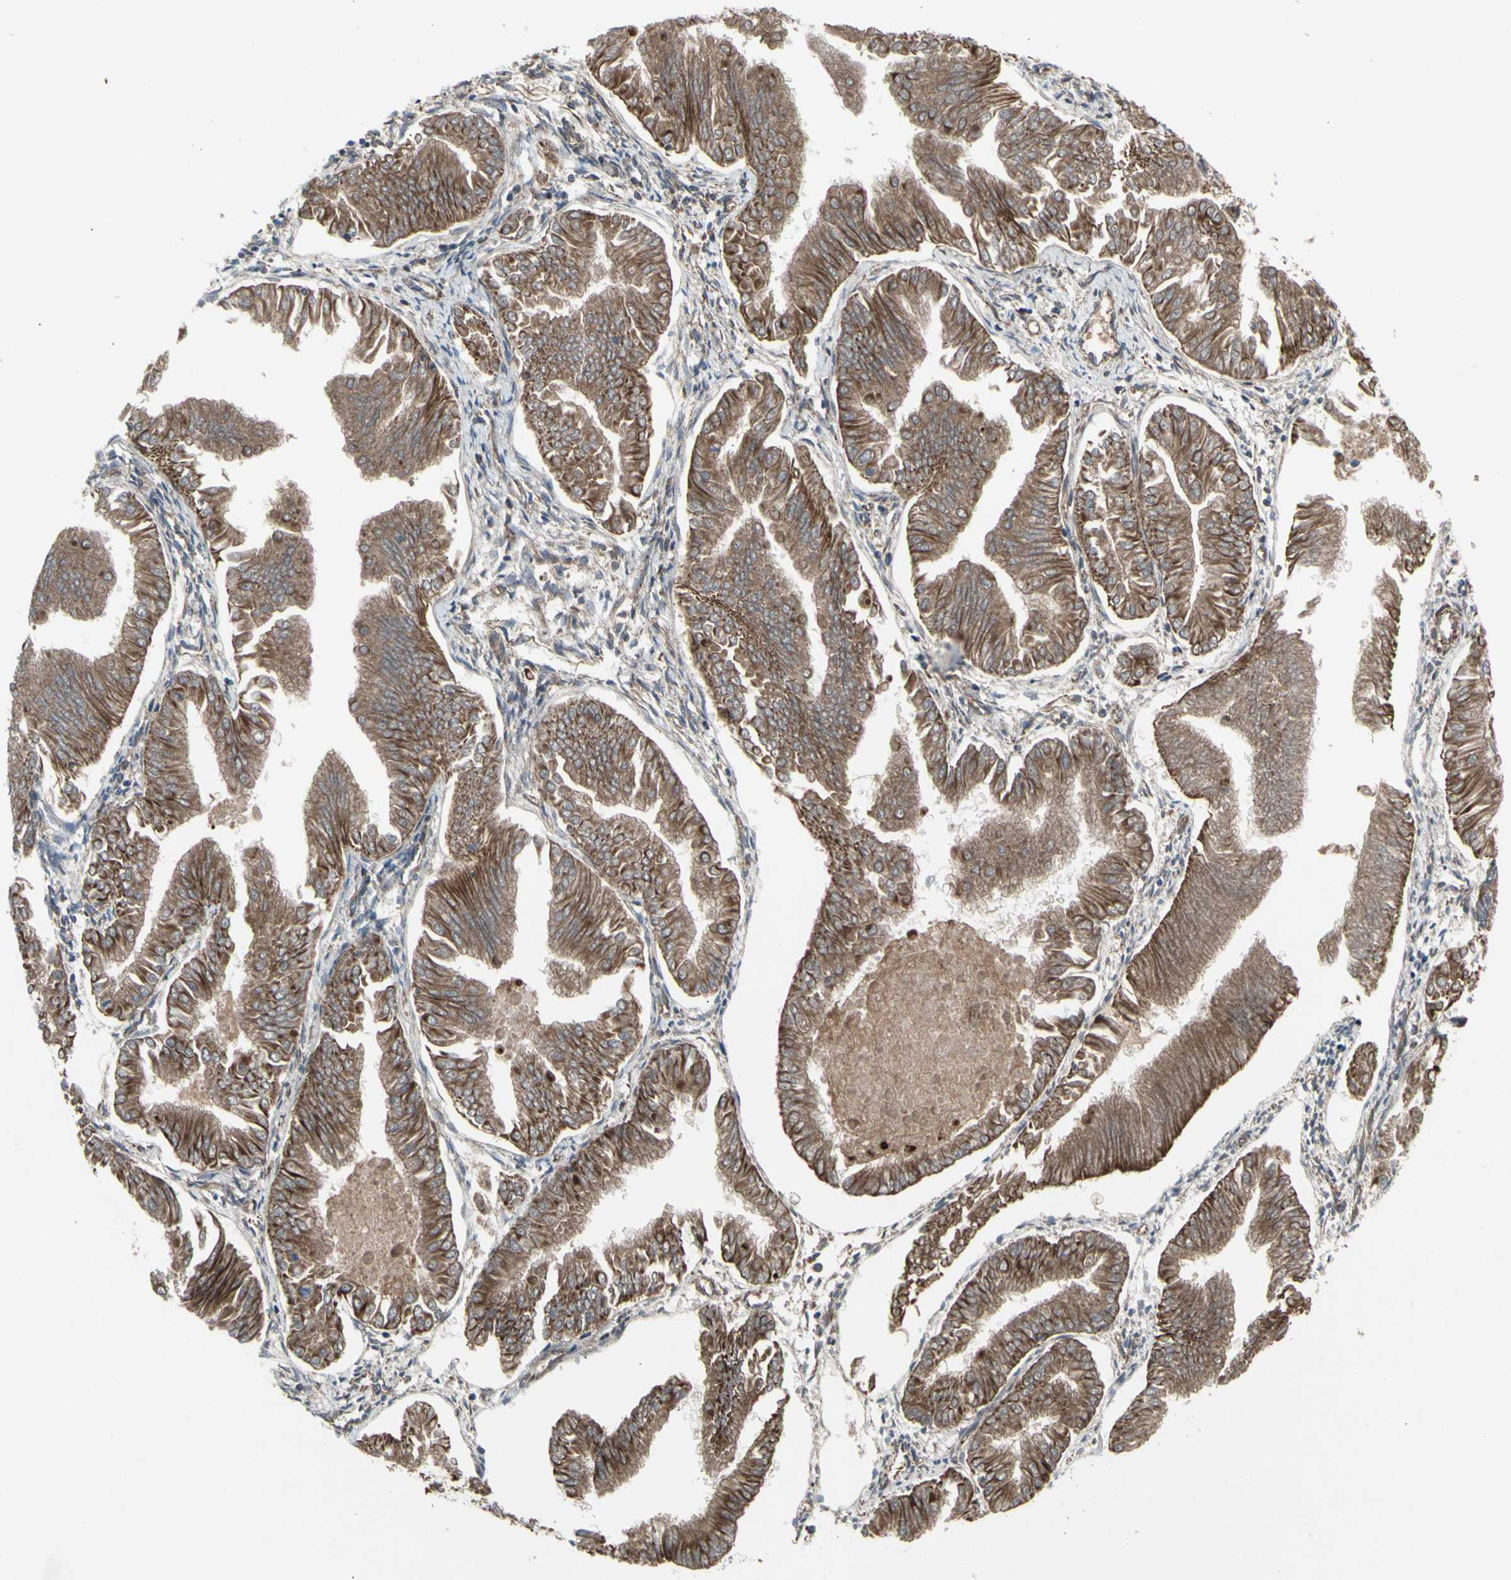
{"staining": {"intensity": "moderate", "quantity": ">75%", "location": "cytoplasmic/membranous"}, "tissue": "endometrial cancer", "cell_type": "Tumor cells", "image_type": "cancer", "snomed": [{"axis": "morphology", "description": "Adenocarcinoma, NOS"}, {"axis": "topography", "description": "Endometrium"}], "caption": "Protein expression analysis of human endometrial adenocarcinoma reveals moderate cytoplasmic/membranous positivity in approximately >75% of tumor cells.", "gene": "EMC7", "patient": {"sex": "female", "age": 53}}